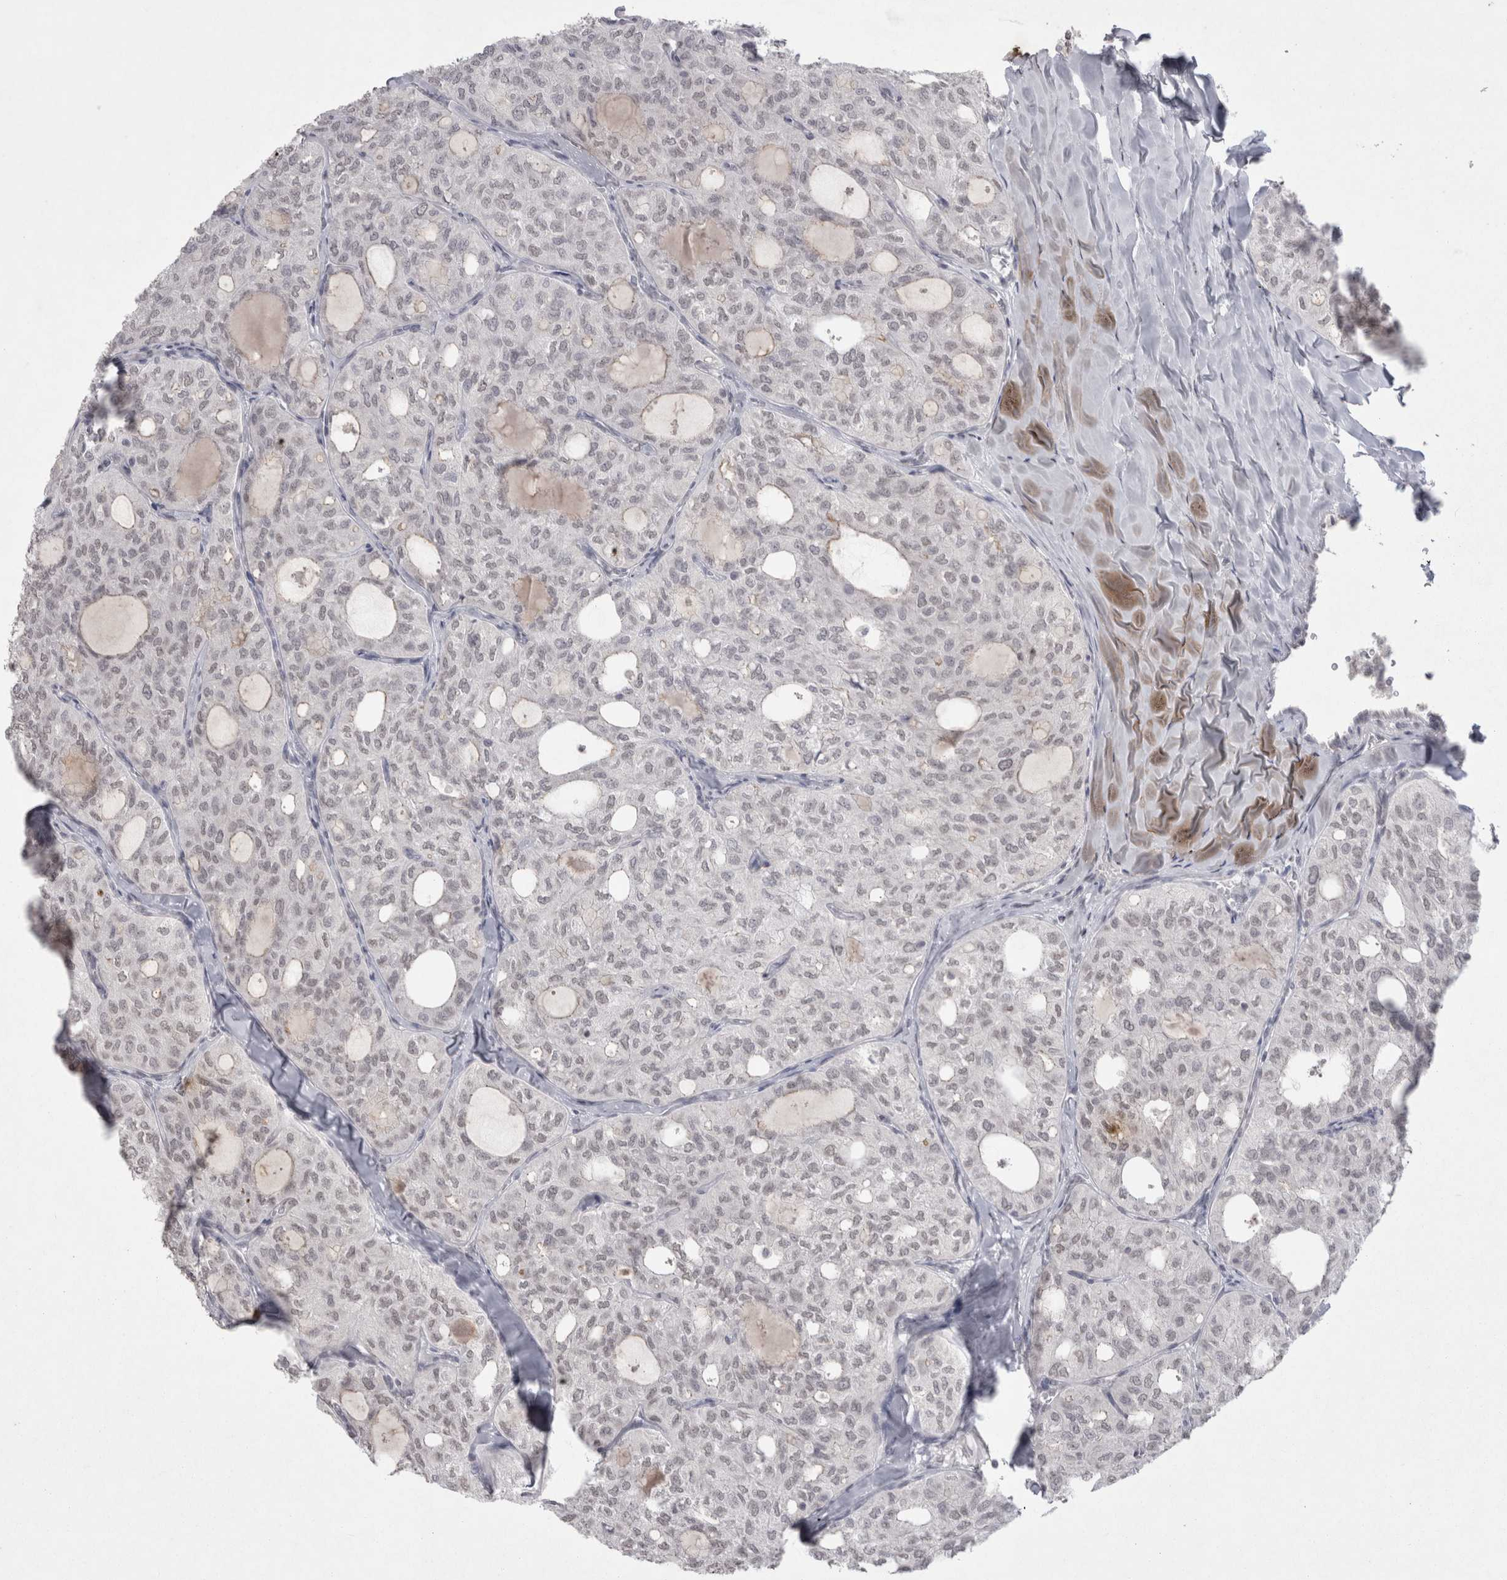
{"staining": {"intensity": "weak", "quantity": ">75%", "location": "nuclear"}, "tissue": "thyroid cancer", "cell_type": "Tumor cells", "image_type": "cancer", "snomed": [{"axis": "morphology", "description": "Follicular adenoma carcinoma, NOS"}, {"axis": "topography", "description": "Thyroid gland"}], "caption": "This is an image of IHC staining of follicular adenoma carcinoma (thyroid), which shows weak expression in the nuclear of tumor cells.", "gene": "DDX4", "patient": {"sex": "male", "age": 75}}